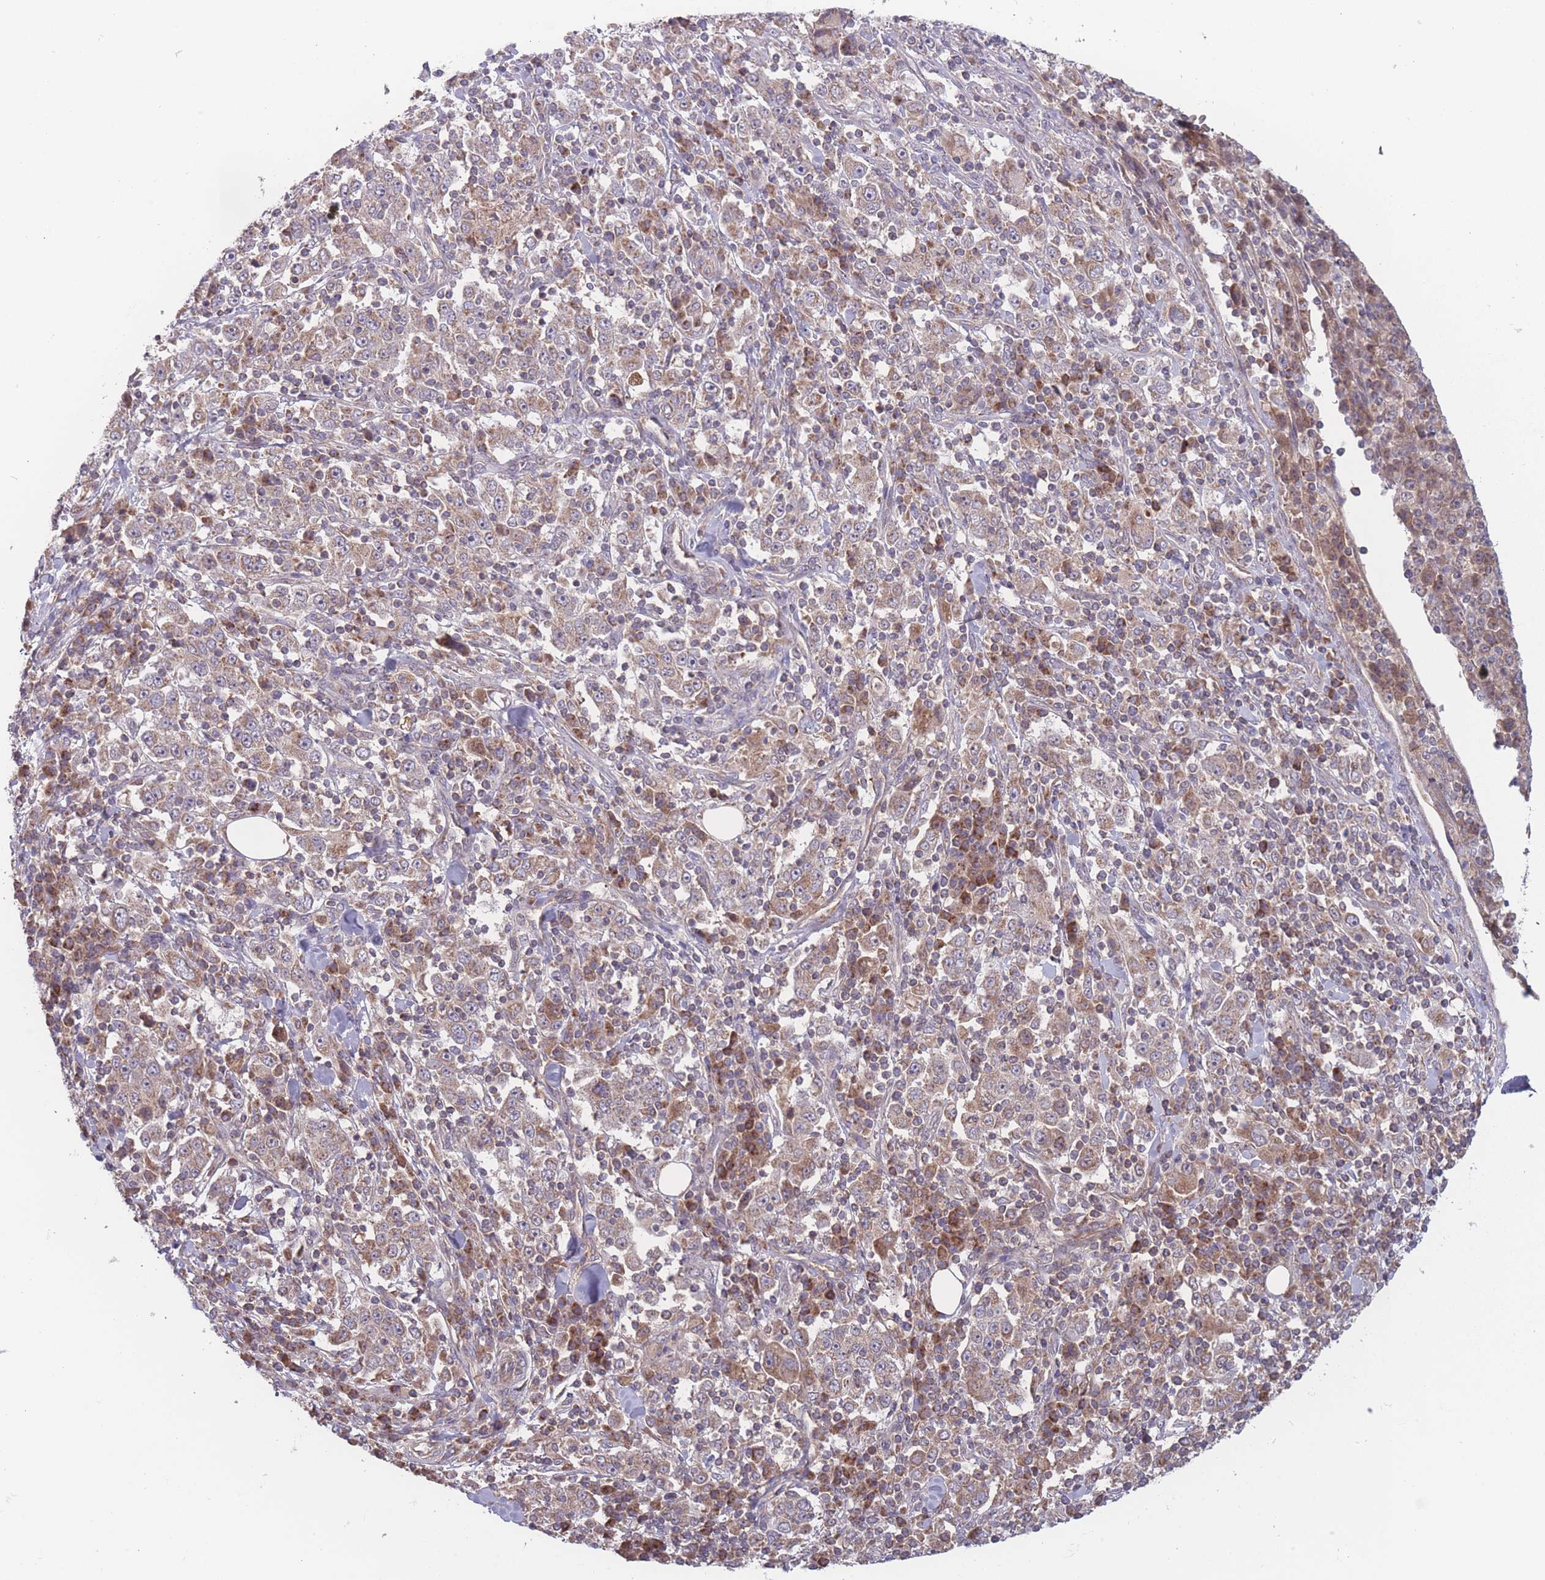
{"staining": {"intensity": "weak", "quantity": "25%-75%", "location": "cytoplasmic/membranous"}, "tissue": "stomach cancer", "cell_type": "Tumor cells", "image_type": "cancer", "snomed": [{"axis": "morphology", "description": "Normal tissue, NOS"}, {"axis": "morphology", "description": "Adenocarcinoma, NOS"}, {"axis": "topography", "description": "Stomach, upper"}, {"axis": "topography", "description": "Stomach"}], "caption": "Stomach adenocarcinoma stained with a protein marker displays weak staining in tumor cells.", "gene": "ATP5MG", "patient": {"sex": "male", "age": 59}}